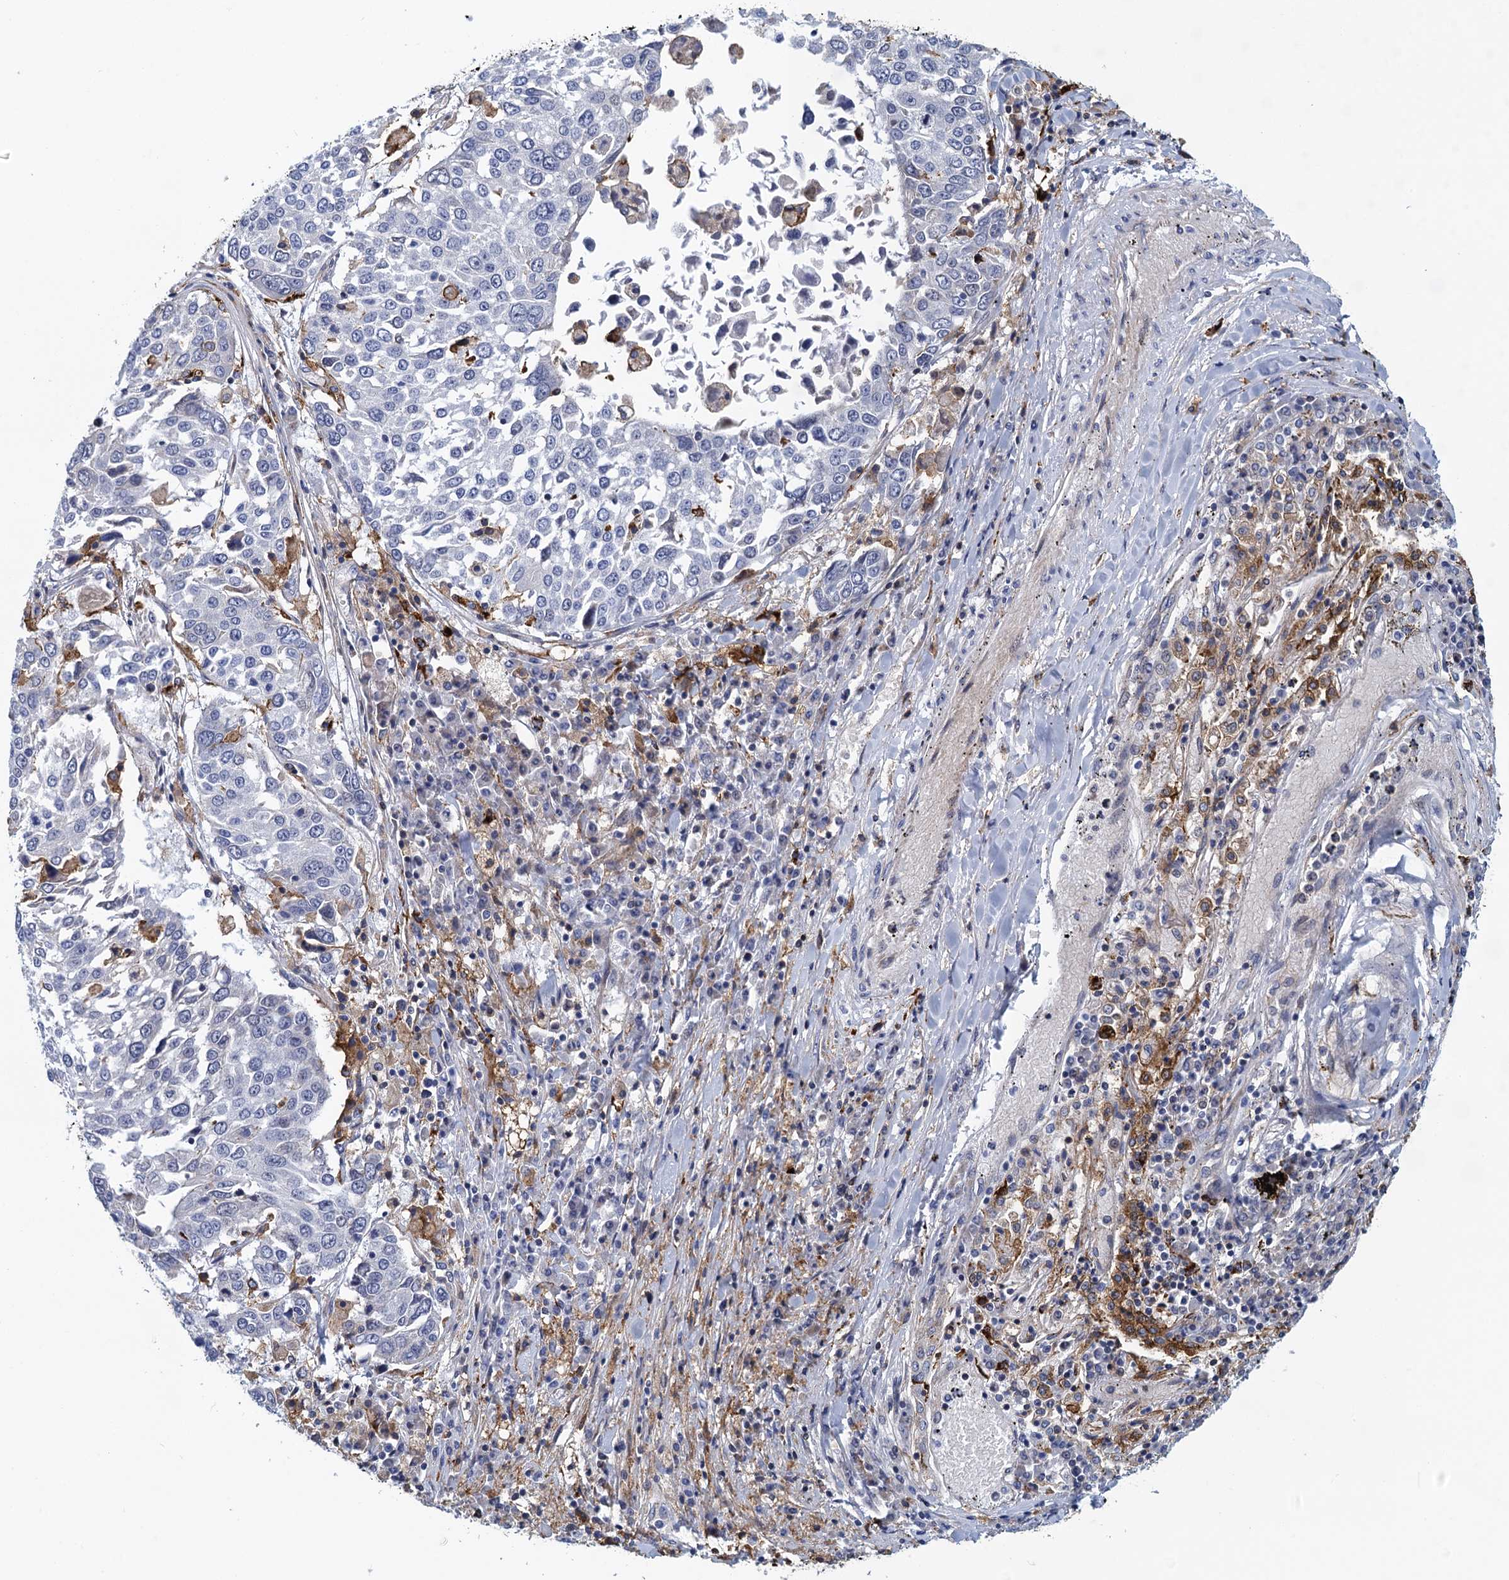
{"staining": {"intensity": "negative", "quantity": "none", "location": "none"}, "tissue": "lung cancer", "cell_type": "Tumor cells", "image_type": "cancer", "snomed": [{"axis": "morphology", "description": "Squamous cell carcinoma, NOS"}, {"axis": "topography", "description": "Lung"}], "caption": "Lung cancer (squamous cell carcinoma) was stained to show a protein in brown. There is no significant positivity in tumor cells.", "gene": "DNHD1", "patient": {"sex": "male", "age": 65}}